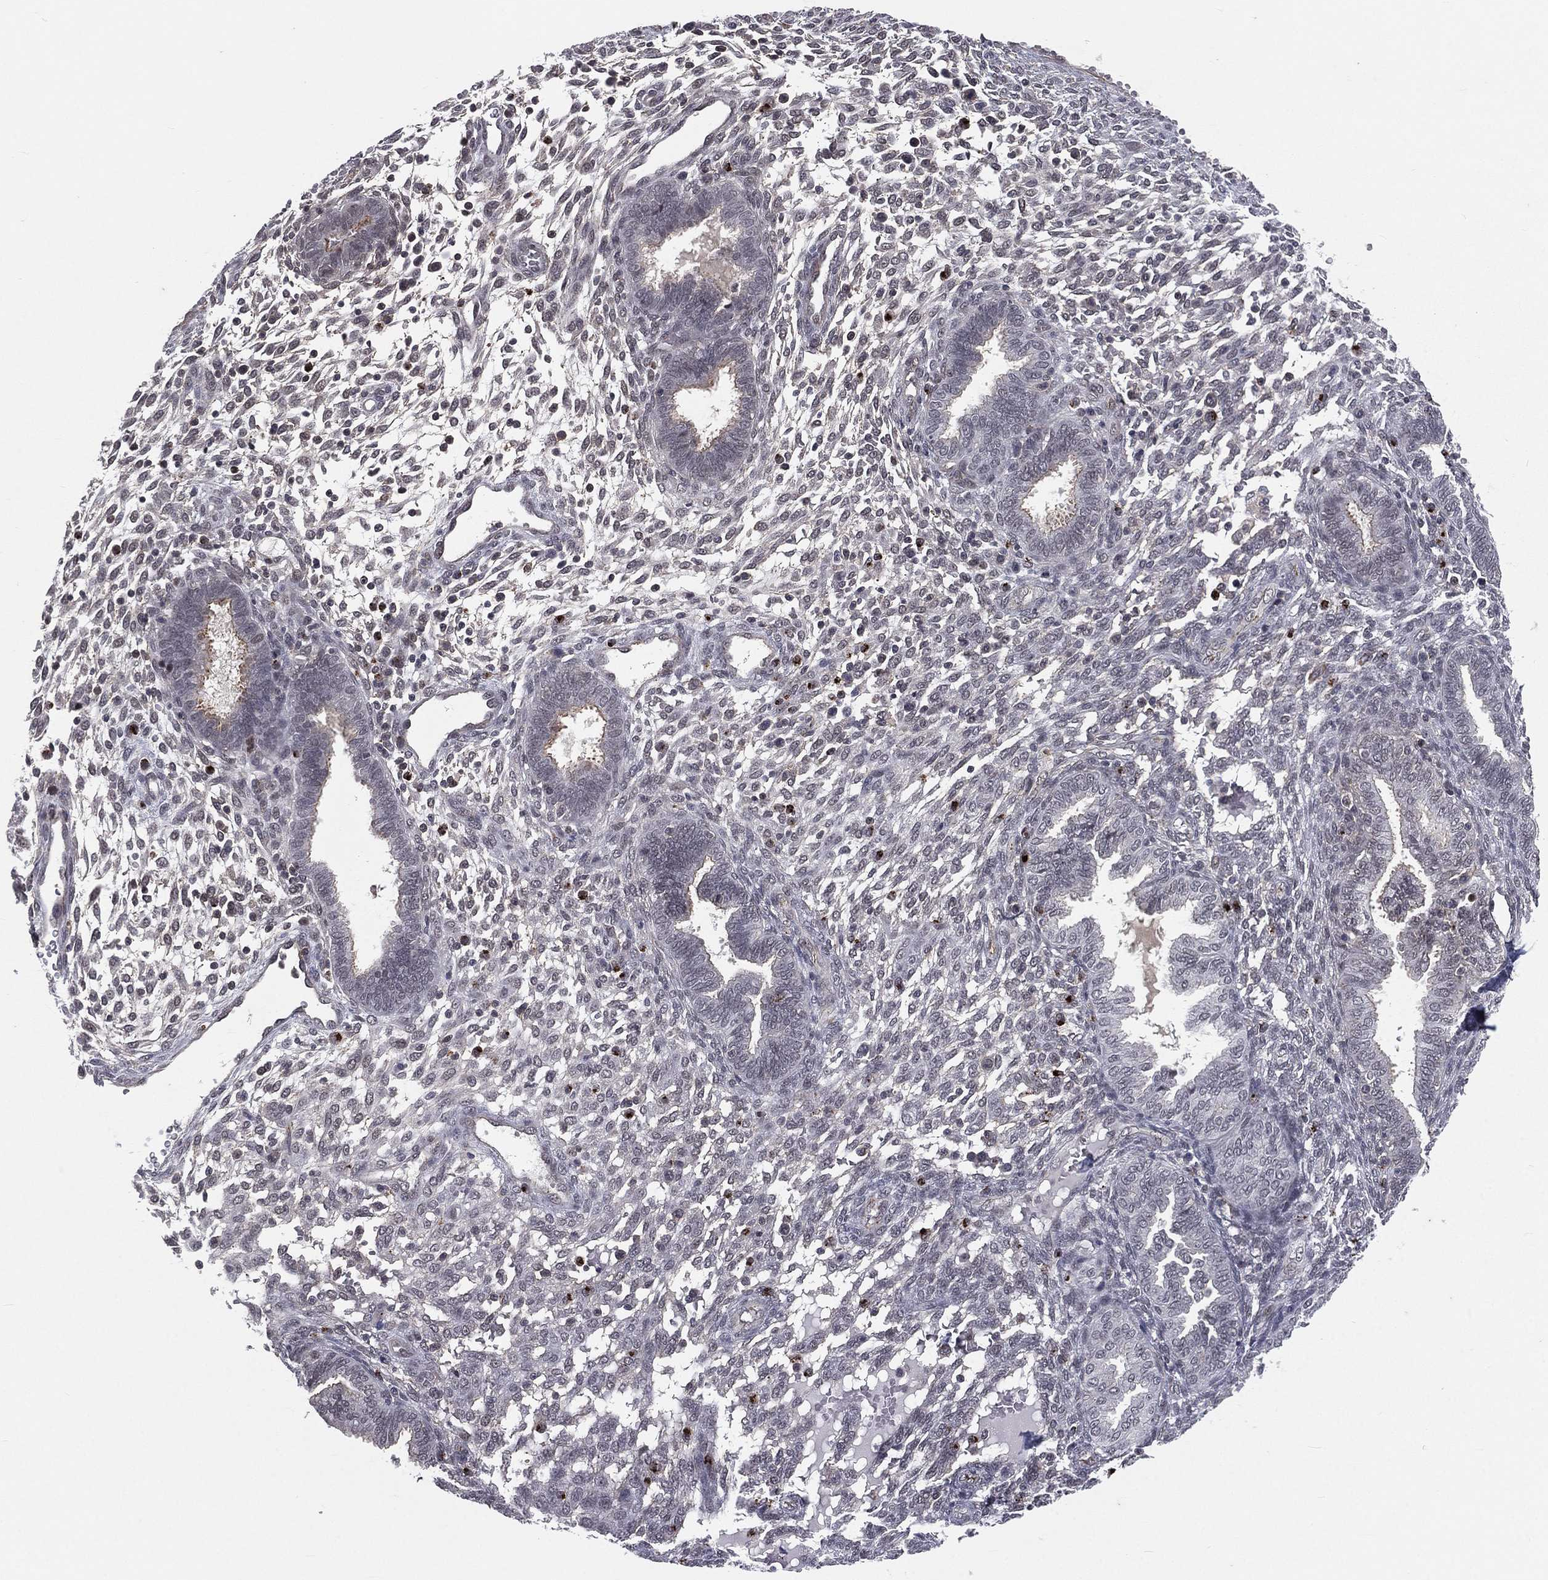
{"staining": {"intensity": "moderate", "quantity": "<25%", "location": "nuclear"}, "tissue": "endometrium", "cell_type": "Cells in endometrial stroma", "image_type": "normal", "snomed": [{"axis": "morphology", "description": "Normal tissue, NOS"}, {"axis": "topography", "description": "Endometrium"}], "caption": "Immunohistochemistry histopathology image of benign human endometrium stained for a protein (brown), which demonstrates low levels of moderate nuclear positivity in about <25% of cells in endometrial stroma.", "gene": "MORC2", "patient": {"sex": "female", "age": 42}}